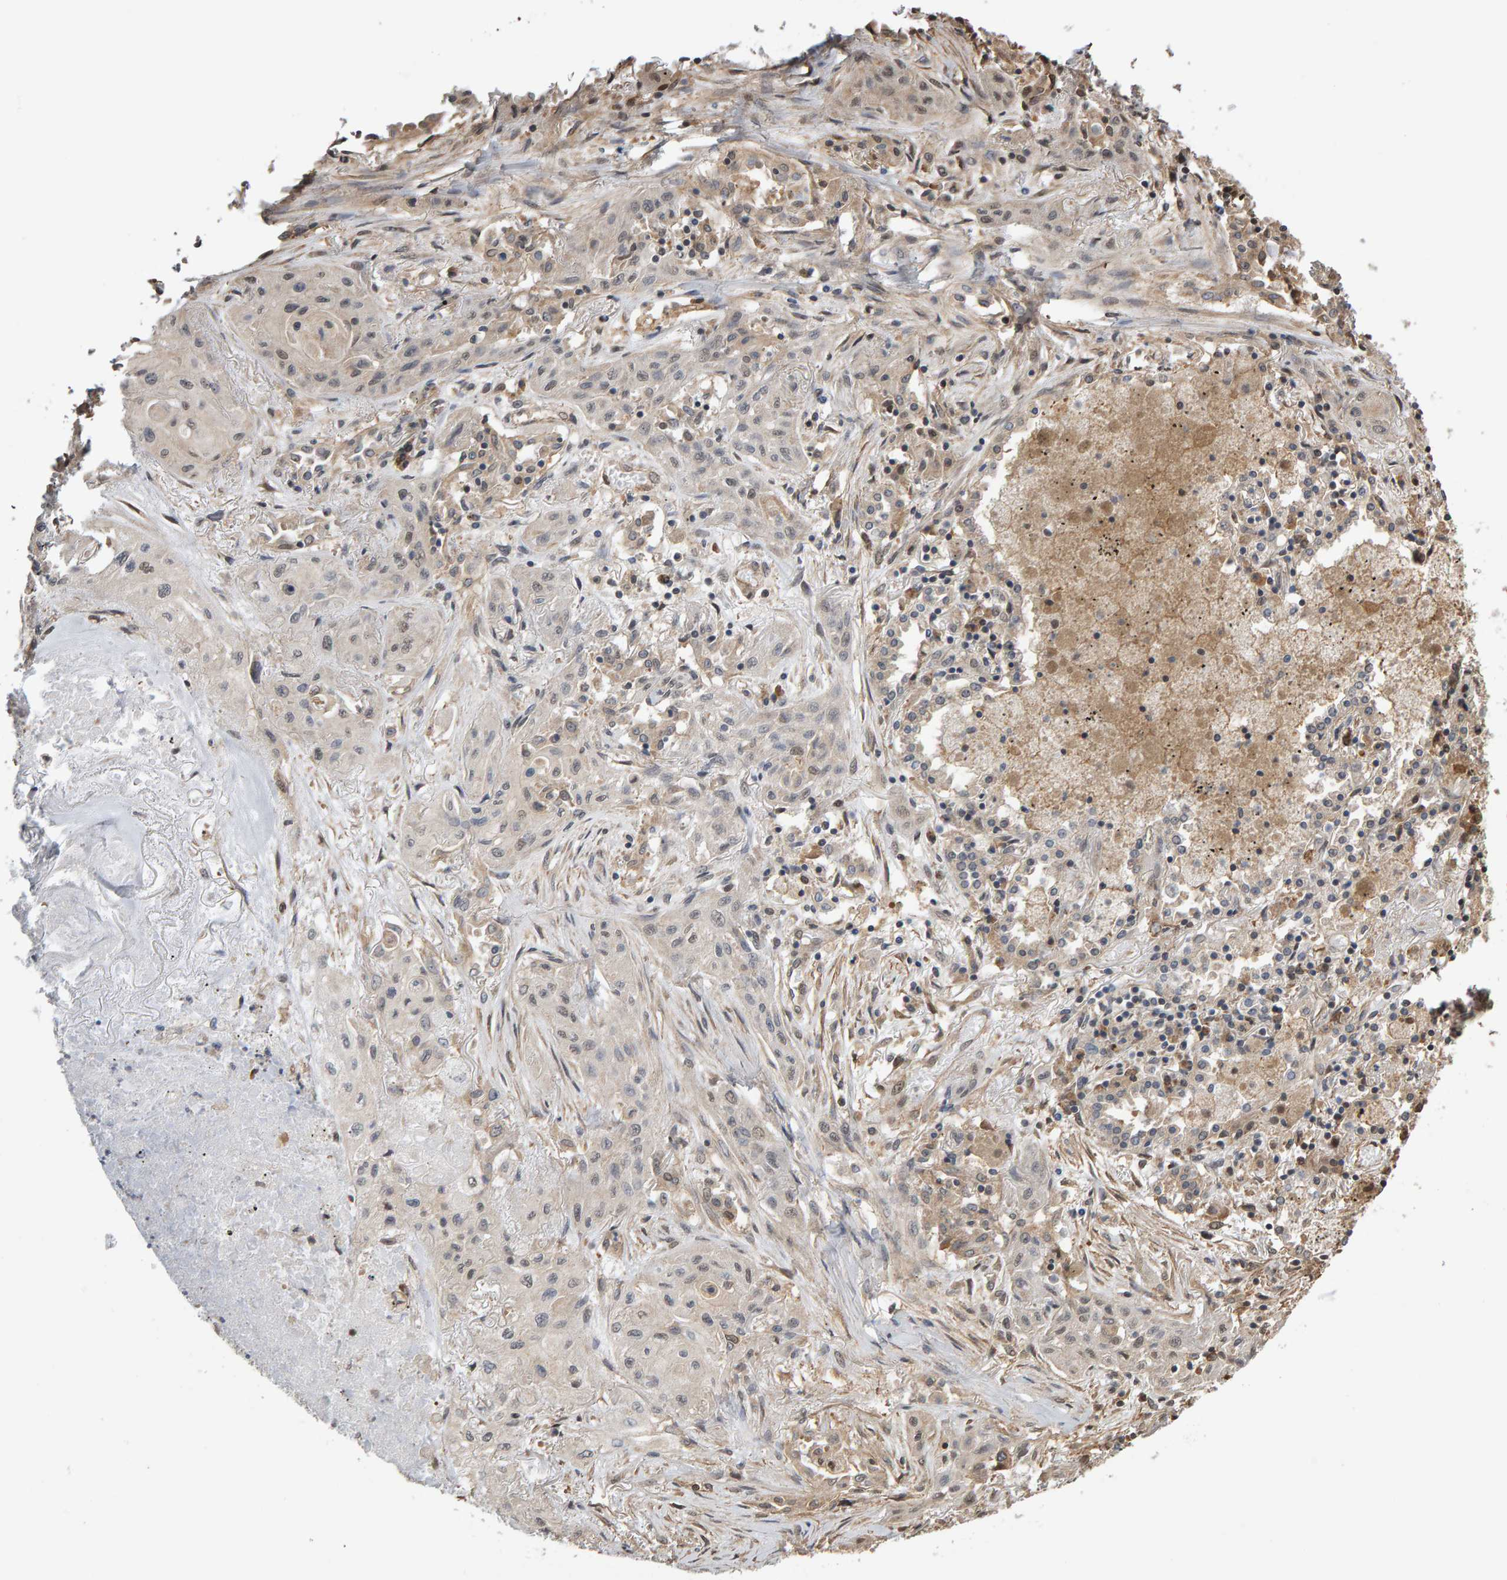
{"staining": {"intensity": "negative", "quantity": "none", "location": "none"}, "tissue": "lung cancer", "cell_type": "Tumor cells", "image_type": "cancer", "snomed": [{"axis": "morphology", "description": "Squamous cell carcinoma, NOS"}, {"axis": "topography", "description": "Lung"}], "caption": "Tumor cells show no significant protein positivity in lung cancer.", "gene": "COASY", "patient": {"sex": "female", "age": 47}}